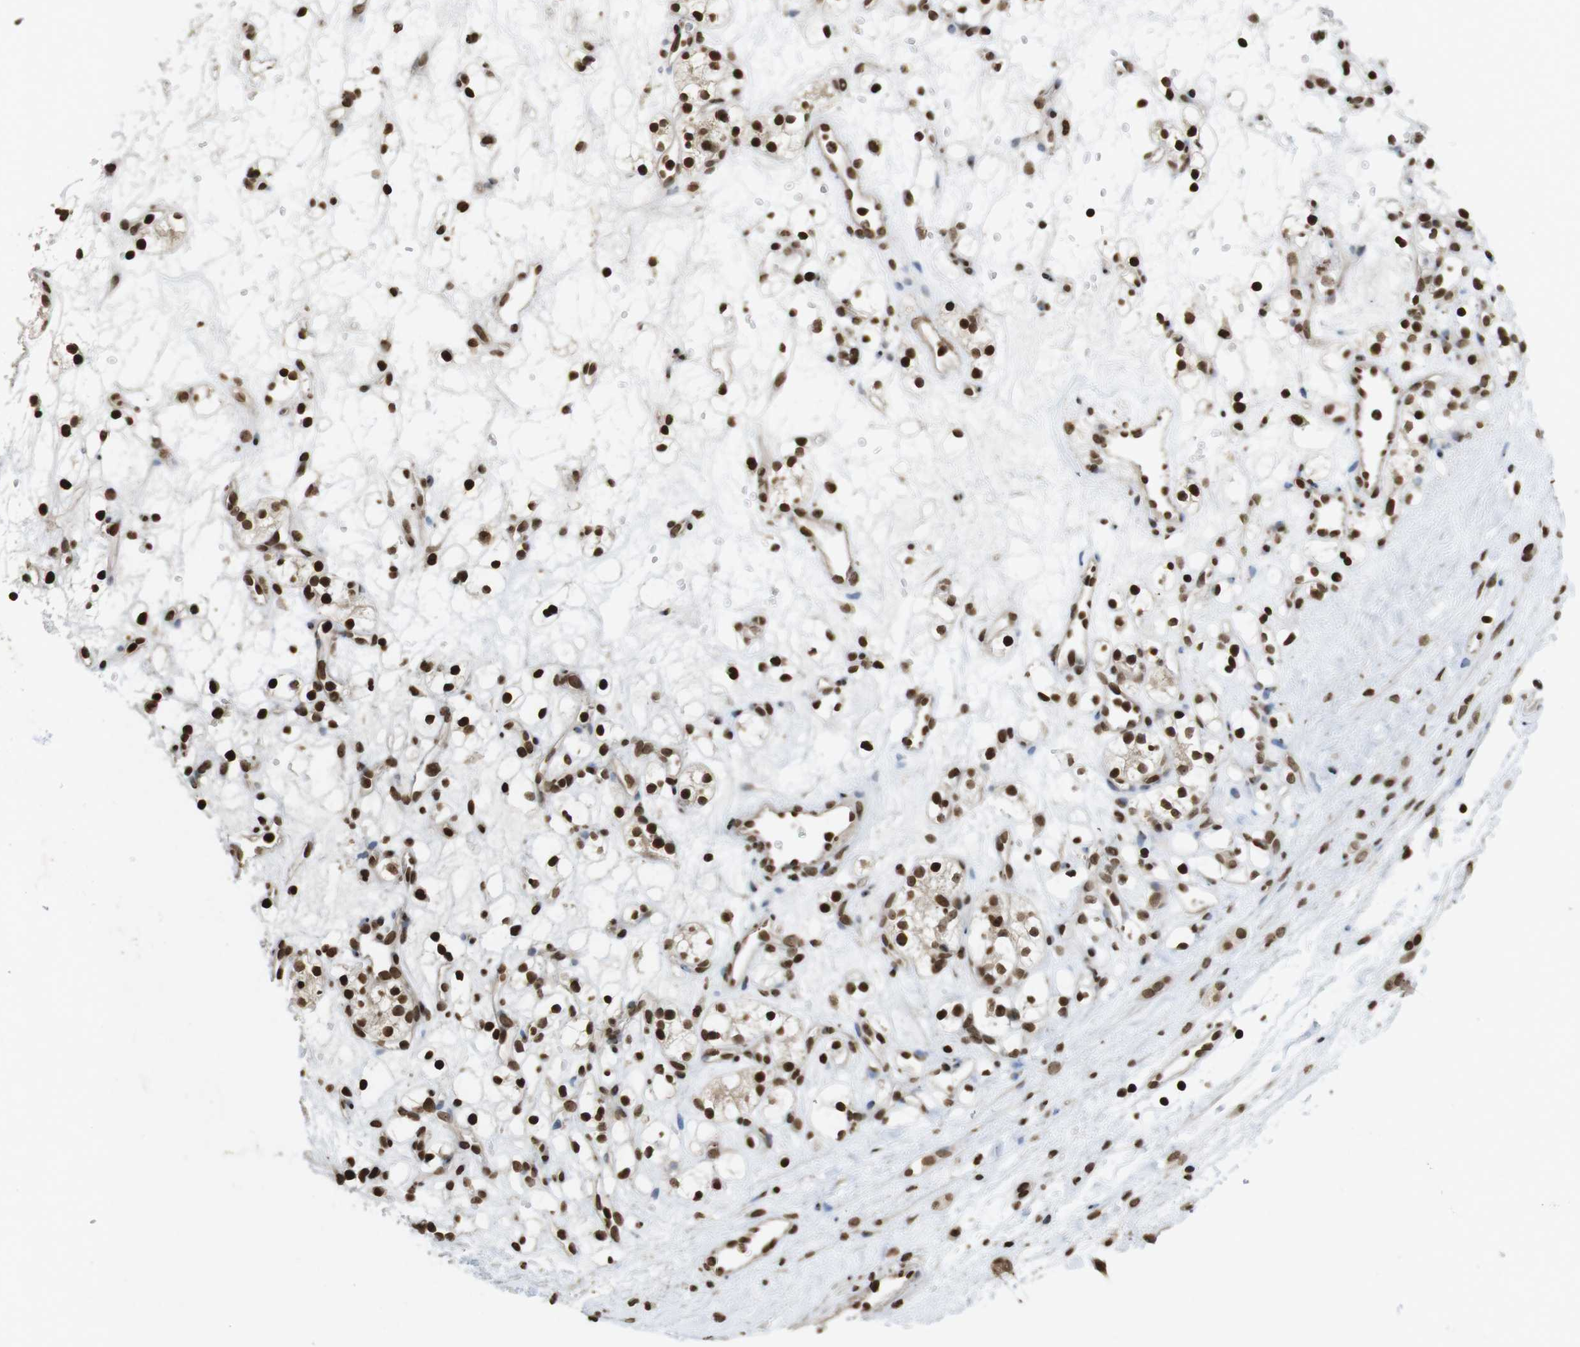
{"staining": {"intensity": "strong", "quantity": ">75%", "location": "cytoplasmic/membranous,nuclear"}, "tissue": "renal cancer", "cell_type": "Tumor cells", "image_type": "cancer", "snomed": [{"axis": "morphology", "description": "Adenocarcinoma, NOS"}, {"axis": "topography", "description": "Kidney"}], "caption": "Renal cancer stained with a brown dye demonstrates strong cytoplasmic/membranous and nuclear positive expression in approximately >75% of tumor cells.", "gene": "FOXA3", "patient": {"sex": "female", "age": 60}}